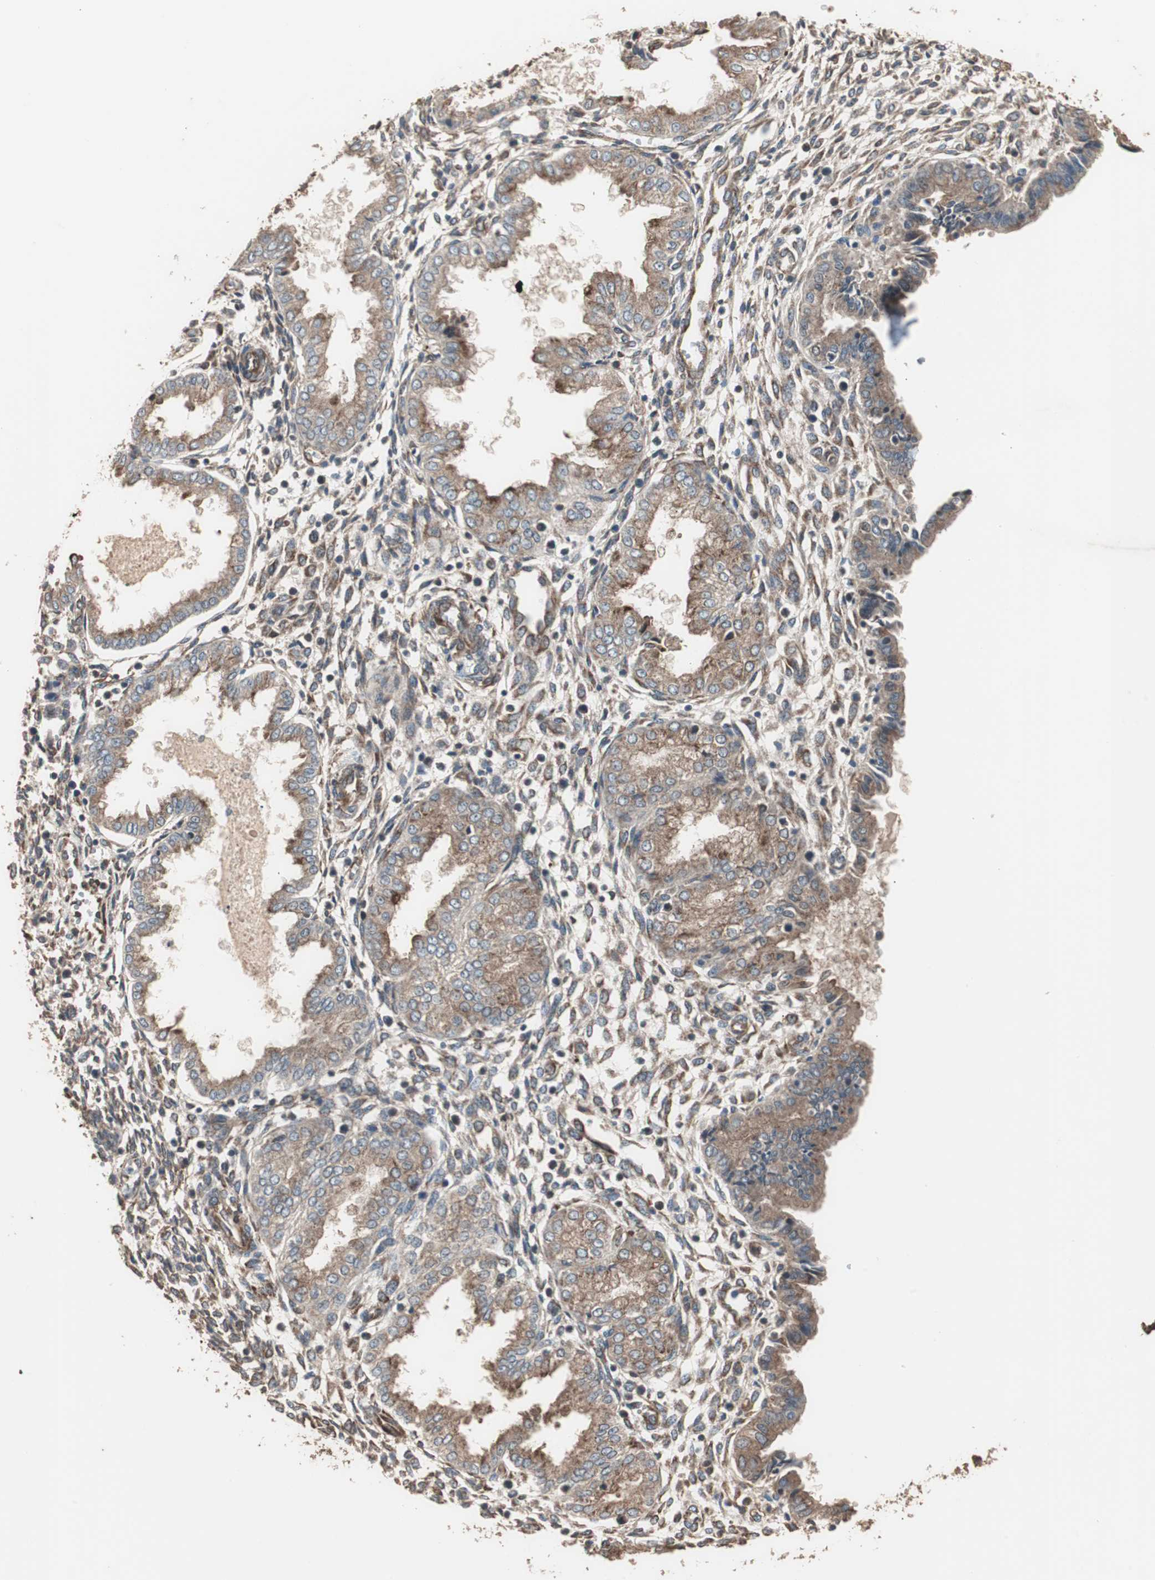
{"staining": {"intensity": "weak", "quantity": "<25%", "location": "cytoplasmic/membranous"}, "tissue": "endometrium", "cell_type": "Cells in endometrial stroma", "image_type": "normal", "snomed": [{"axis": "morphology", "description": "Normal tissue, NOS"}, {"axis": "topography", "description": "Endometrium"}], "caption": "IHC micrograph of unremarkable endometrium: endometrium stained with DAB (3,3'-diaminobenzidine) displays no significant protein positivity in cells in endometrial stroma.", "gene": "LZTS1", "patient": {"sex": "female", "age": 33}}